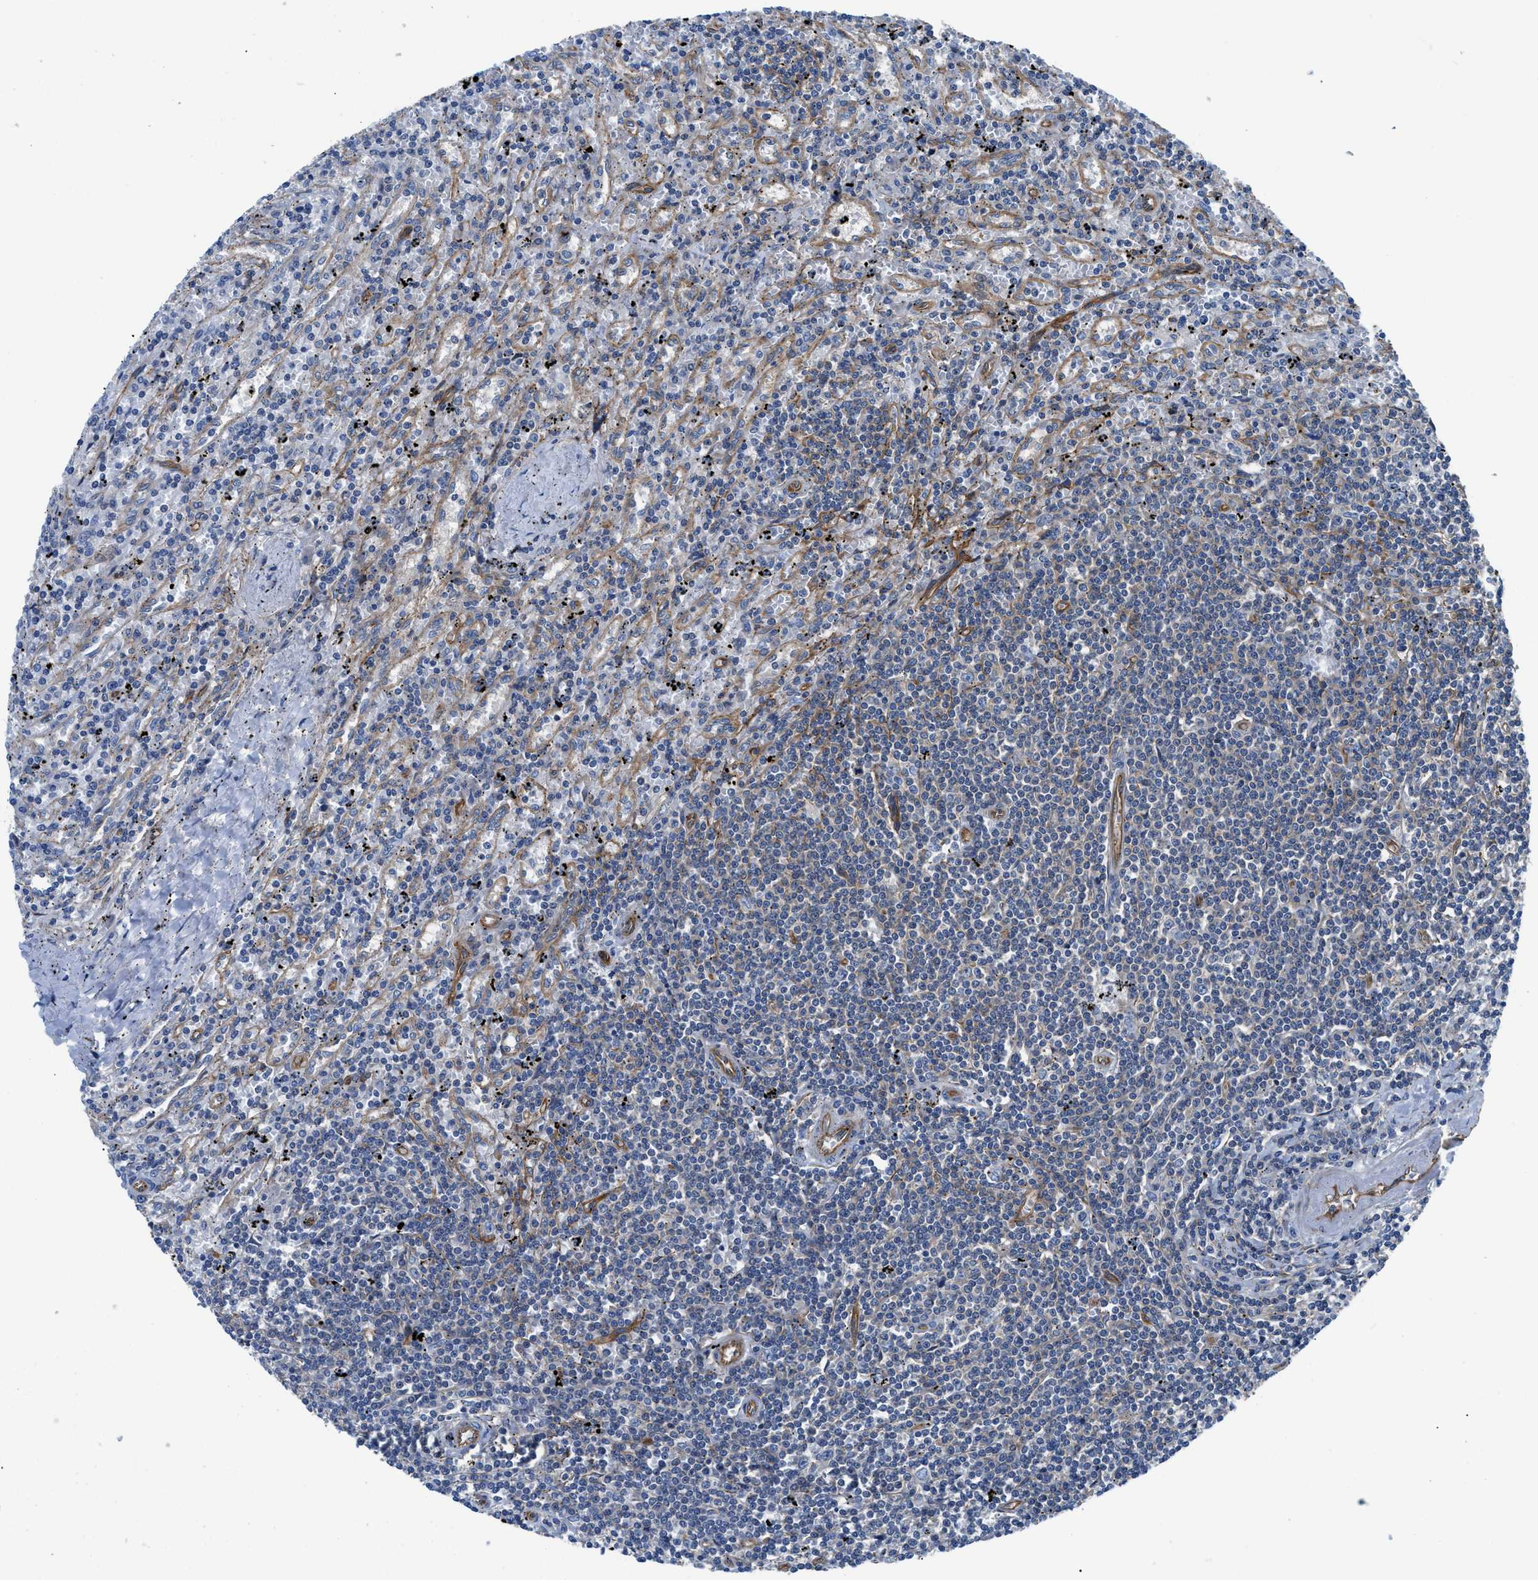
{"staining": {"intensity": "negative", "quantity": "none", "location": "none"}, "tissue": "lymphoma", "cell_type": "Tumor cells", "image_type": "cancer", "snomed": [{"axis": "morphology", "description": "Malignant lymphoma, non-Hodgkin's type, Low grade"}, {"axis": "topography", "description": "Spleen"}], "caption": "Protein analysis of low-grade malignant lymphoma, non-Hodgkin's type reveals no significant expression in tumor cells.", "gene": "TRIP4", "patient": {"sex": "male", "age": 76}}